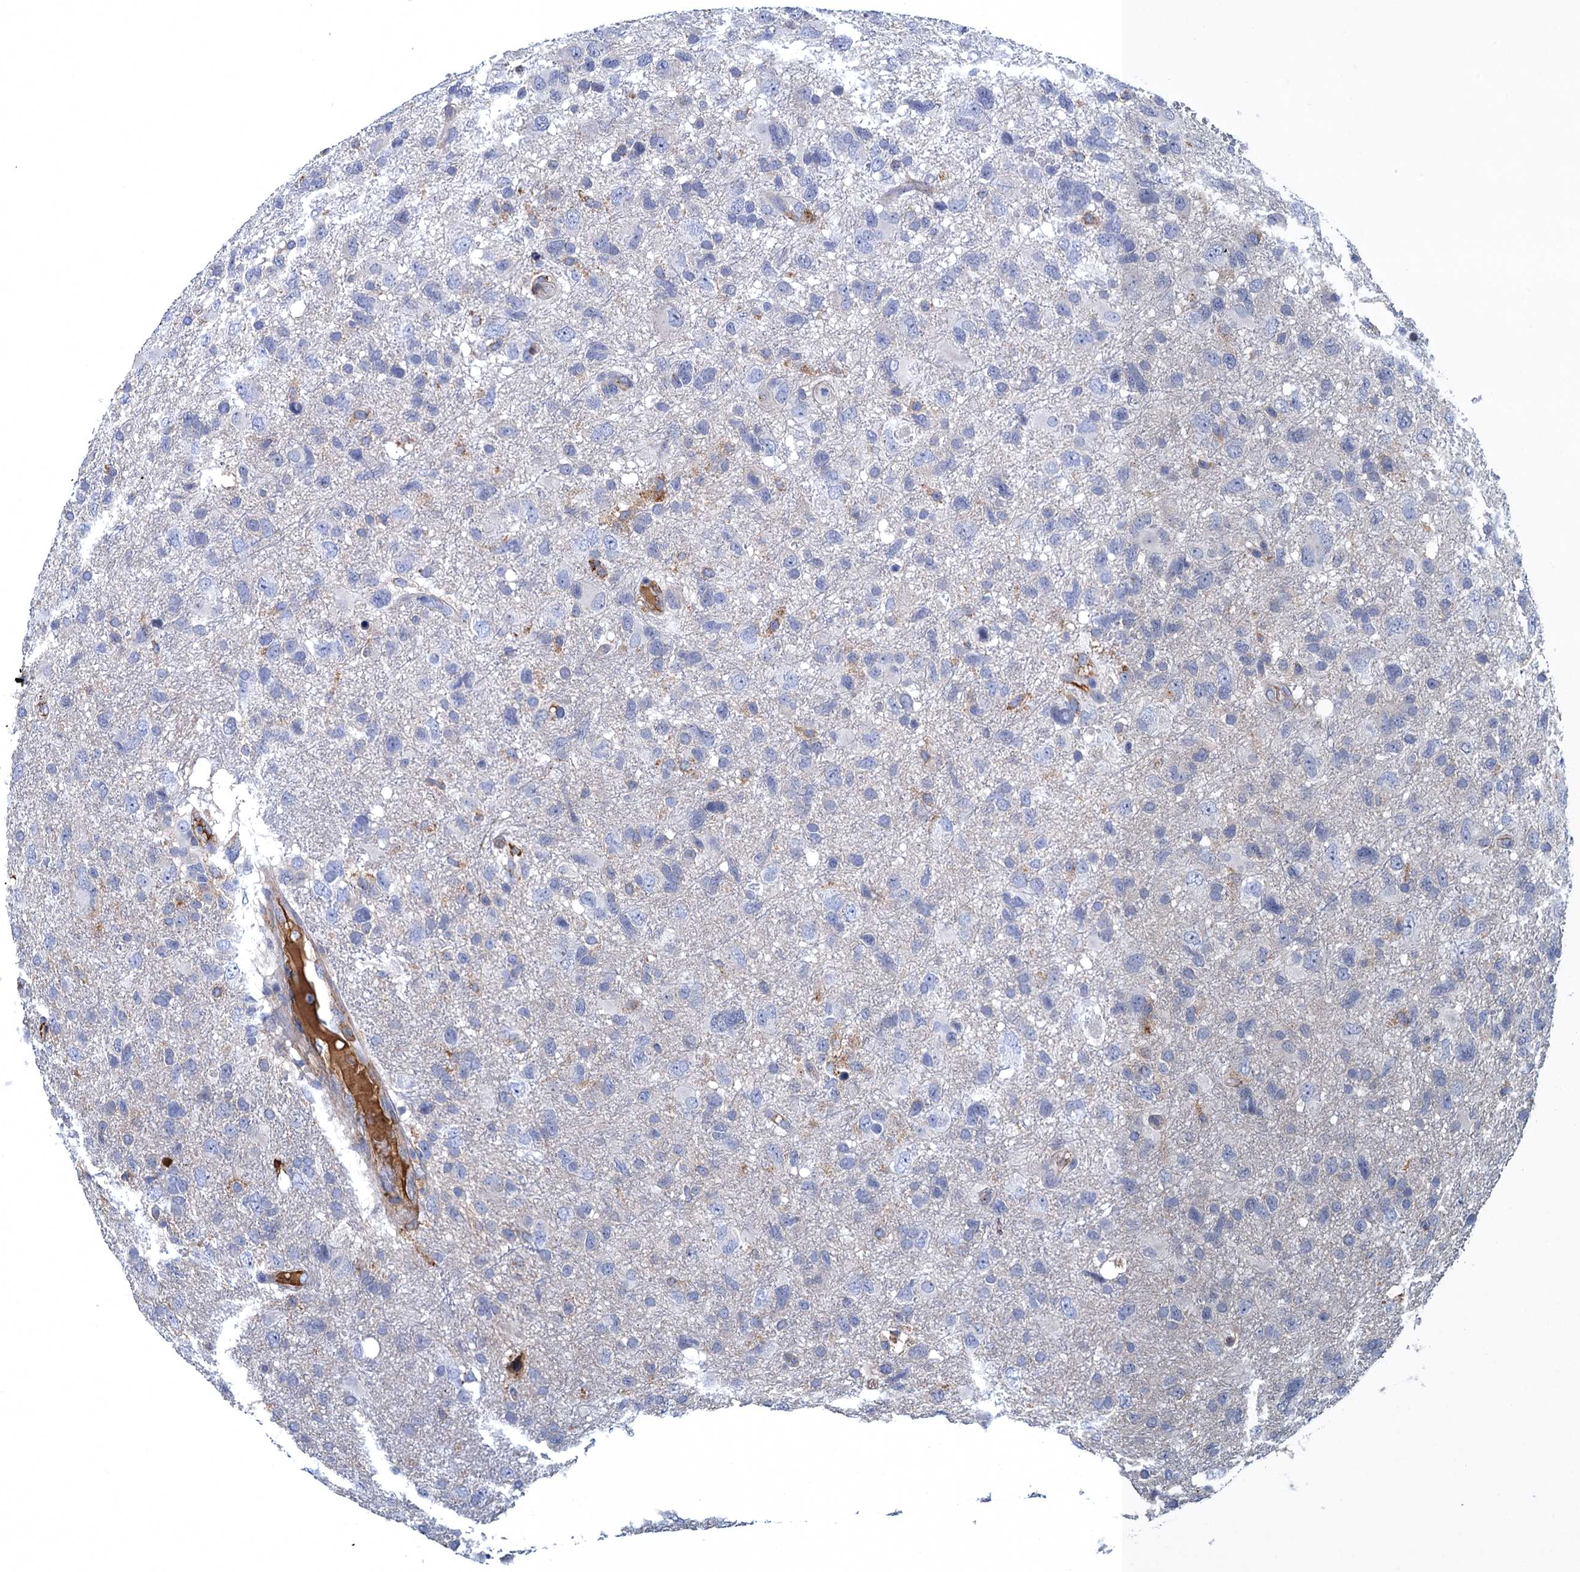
{"staining": {"intensity": "negative", "quantity": "none", "location": "none"}, "tissue": "glioma", "cell_type": "Tumor cells", "image_type": "cancer", "snomed": [{"axis": "morphology", "description": "Glioma, malignant, High grade"}, {"axis": "topography", "description": "Brain"}], "caption": "This is an immunohistochemistry (IHC) photomicrograph of glioma. There is no expression in tumor cells.", "gene": "DNHD1", "patient": {"sex": "male", "age": 61}}